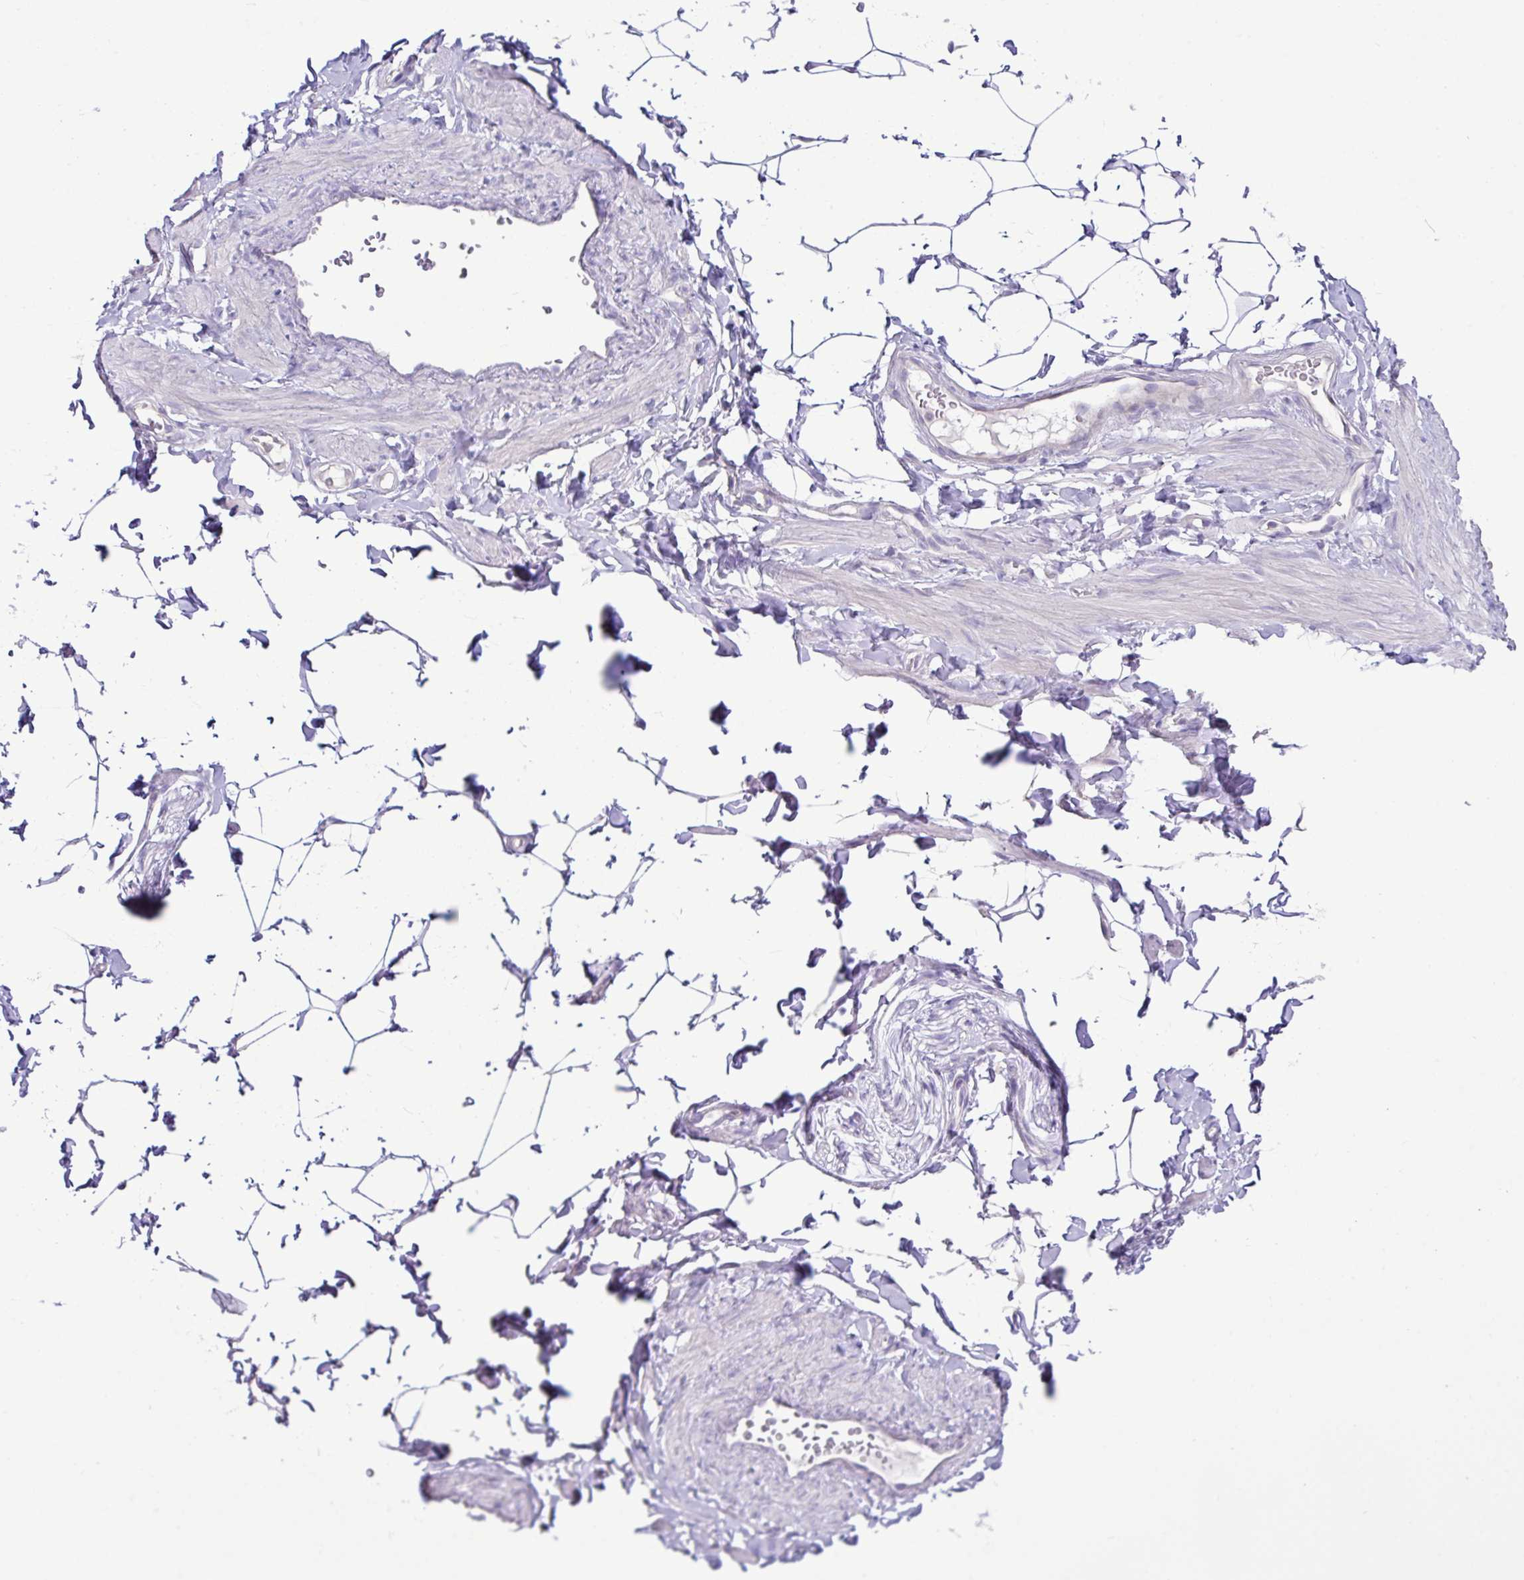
{"staining": {"intensity": "negative", "quantity": "none", "location": "none"}, "tissue": "adipose tissue", "cell_type": "Adipocytes", "image_type": "normal", "snomed": [{"axis": "morphology", "description": "Normal tissue, NOS"}, {"axis": "topography", "description": "Soft tissue"}, {"axis": "topography", "description": "Adipose tissue"}, {"axis": "topography", "description": "Vascular tissue"}, {"axis": "topography", "description": "Peripheral nerve tissue"}], "caption": "A high-resolution micrograph shows immunohistochemistry staining of normal adipose tissue, which exhibits no significant expression in adipocytes. (DAB (3,3'-diaminobenzidine) immunohistochemistry, high magnification).", "gene": "D2HGDH", "patient": {"sex": "male", "age": 29}}